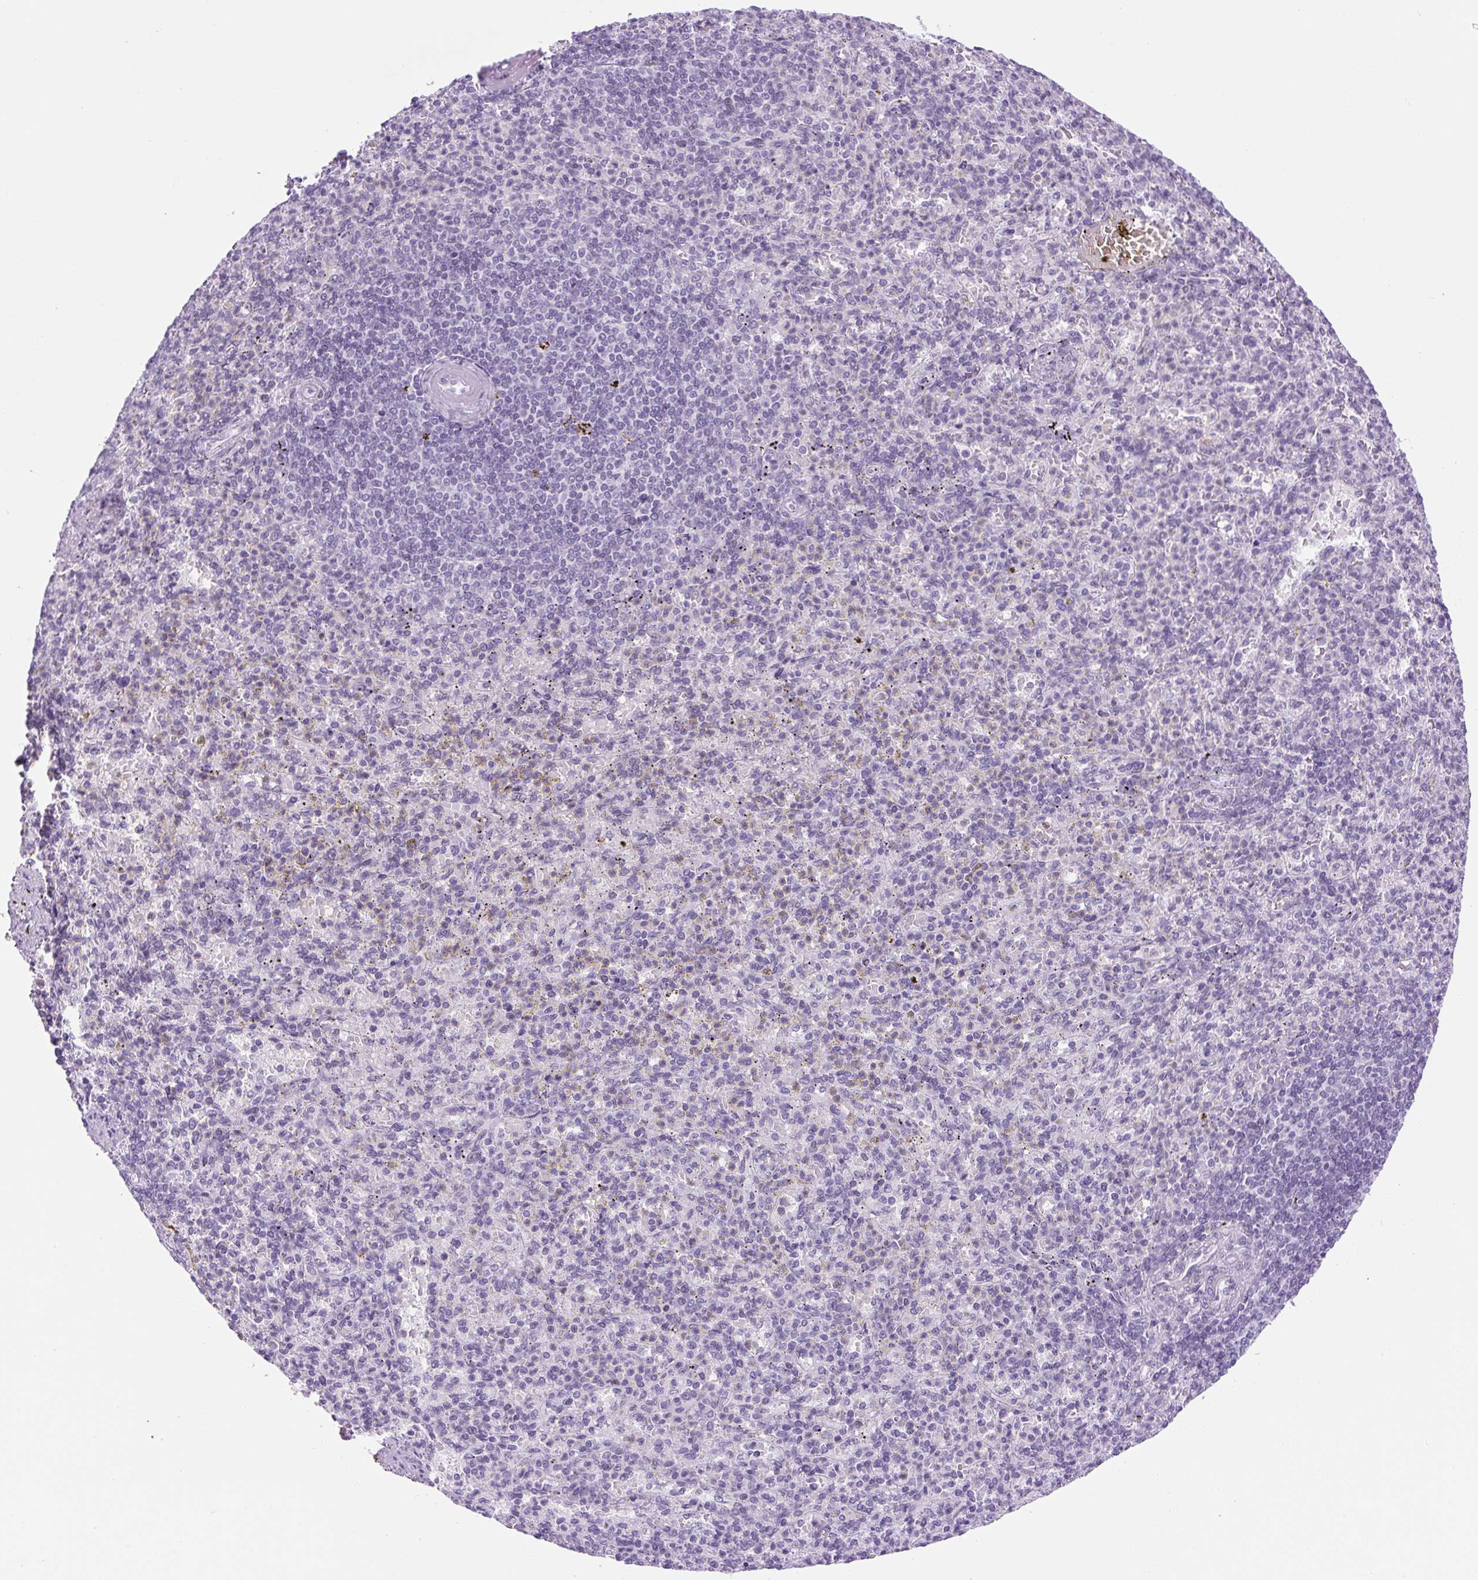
{"staining": {"intensity": "negative", "quantity": "none", "location": "none"}, "tissue": "spleen", "cell_type": "Cells in red pulp", "image_type": "normal", "snomed": [{"axis": "morphology", "description": "Normal tissue, NOS"}, {"axis": "topography", "description": "Spleen"}], "caption": "This photomicrograph is of unremarkable spleen stained with immunohistochemistry to label a protein in brown with the nuclei are counter-stained blue. There is no positivity in cells in red pulp.", "gene": "RHBDD2", "patient": {"sex": "female", "age": 74}}